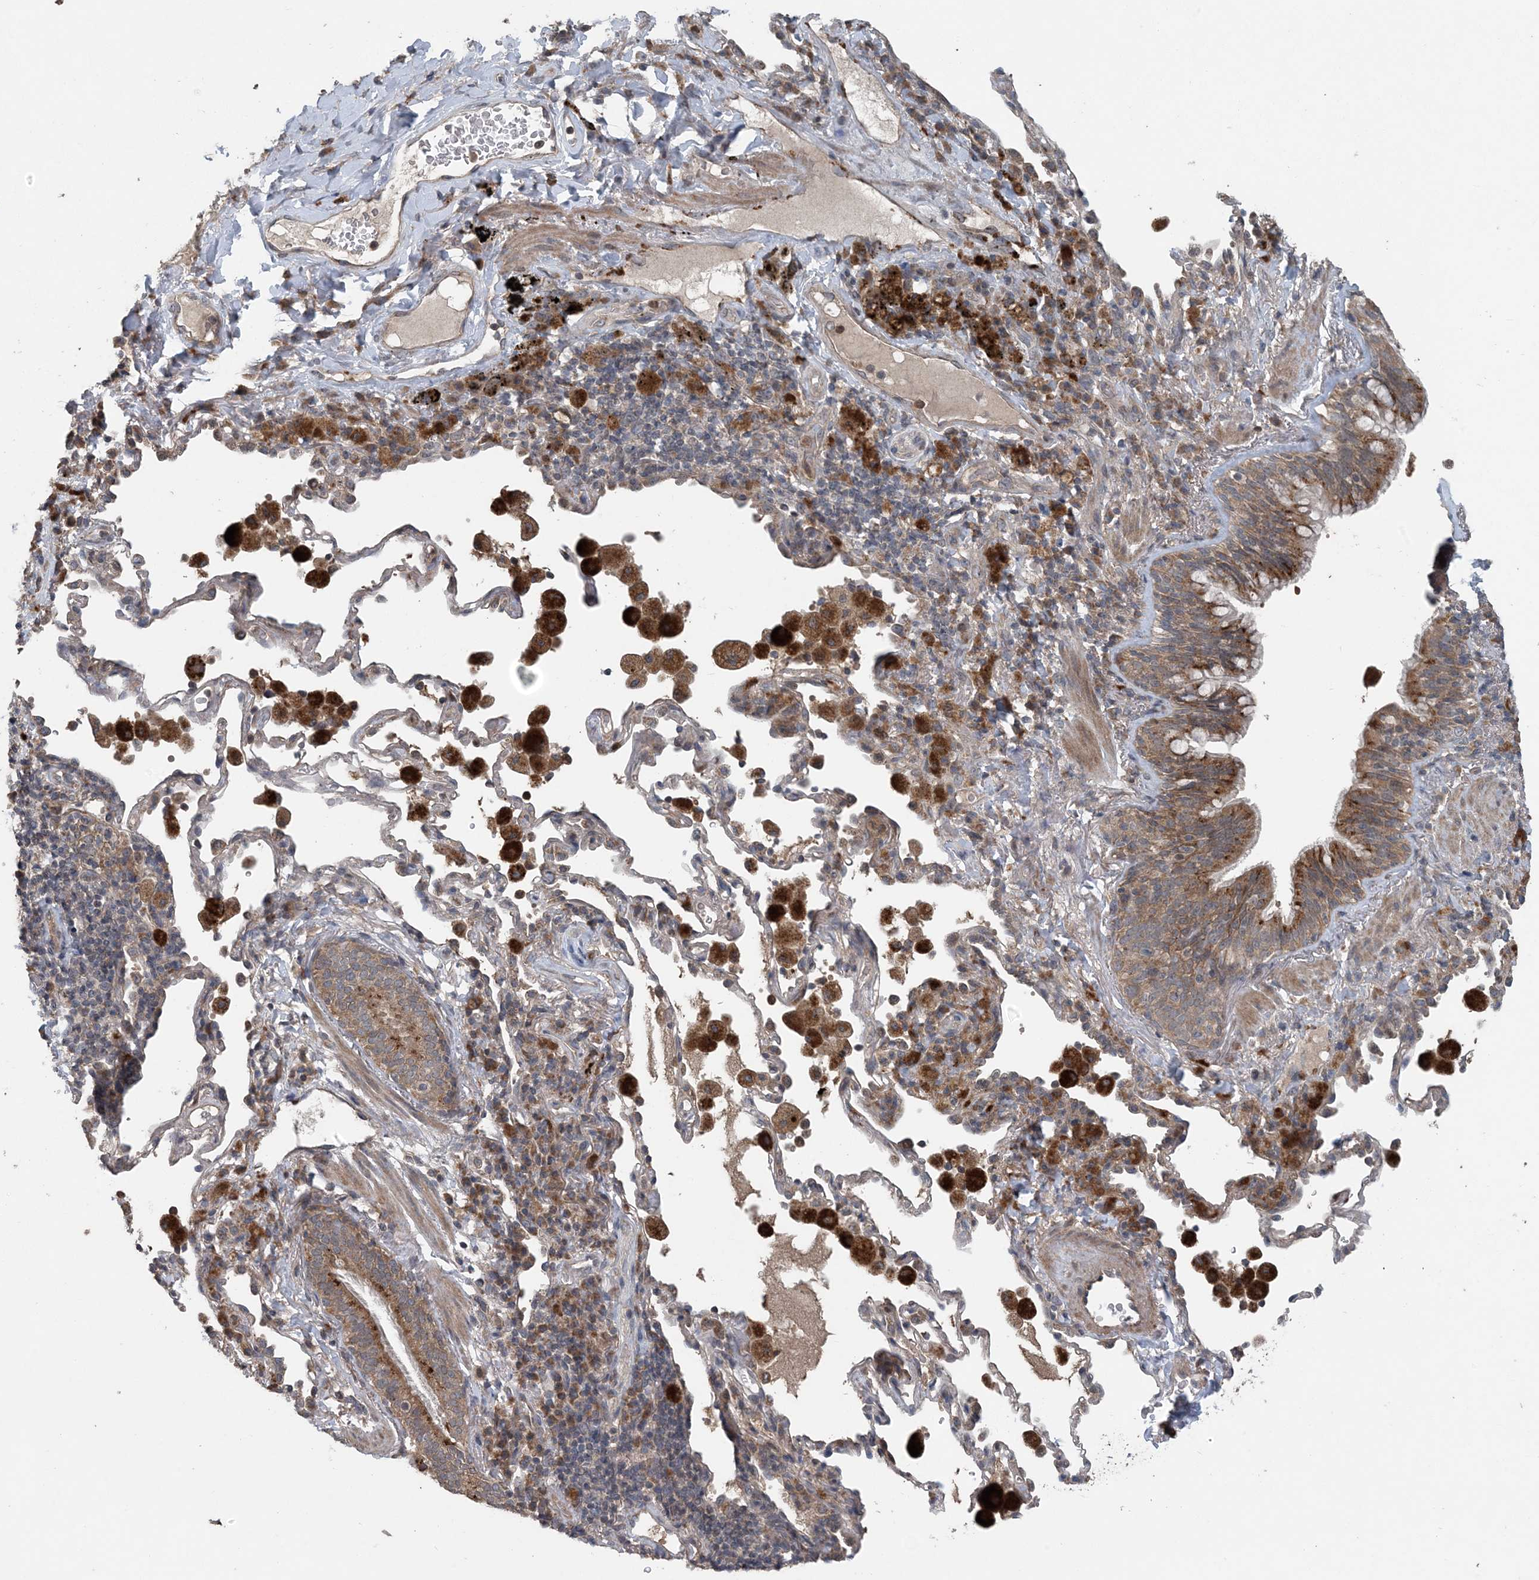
{"staining": {"intensity": "moderate", "quantity": ">75%", "location": "cytoplasmic/membranous"}, "tissue": "bronchus", "cell_type": "Respiratory epithelial cells", "image_type": "normal", "snomed": [{"axis": "morphology", "description": "Normal tissue, NOS"}, {"axis": "morphology", "description": "Adenocarcinoma, NOS"}, {"axis": "topography", "description": "Bronchus"}, {"axis": "topography", "description": "Lung"}], "caption": "Immunohistochemistry (IHC) of normal bronchus demonstrates medium levels of moderate cytoplasmic/membranous expression in approximately >75% of respiratory epithelial cells. The protein is stained brown, and the nuclei are stained in blue (DAB (3,3'-diaminobenzidine) IHC with brightfield microscopy, high magnification).", "gene": "MYO9B", "patient": {"sex": "male", "age": 54}}